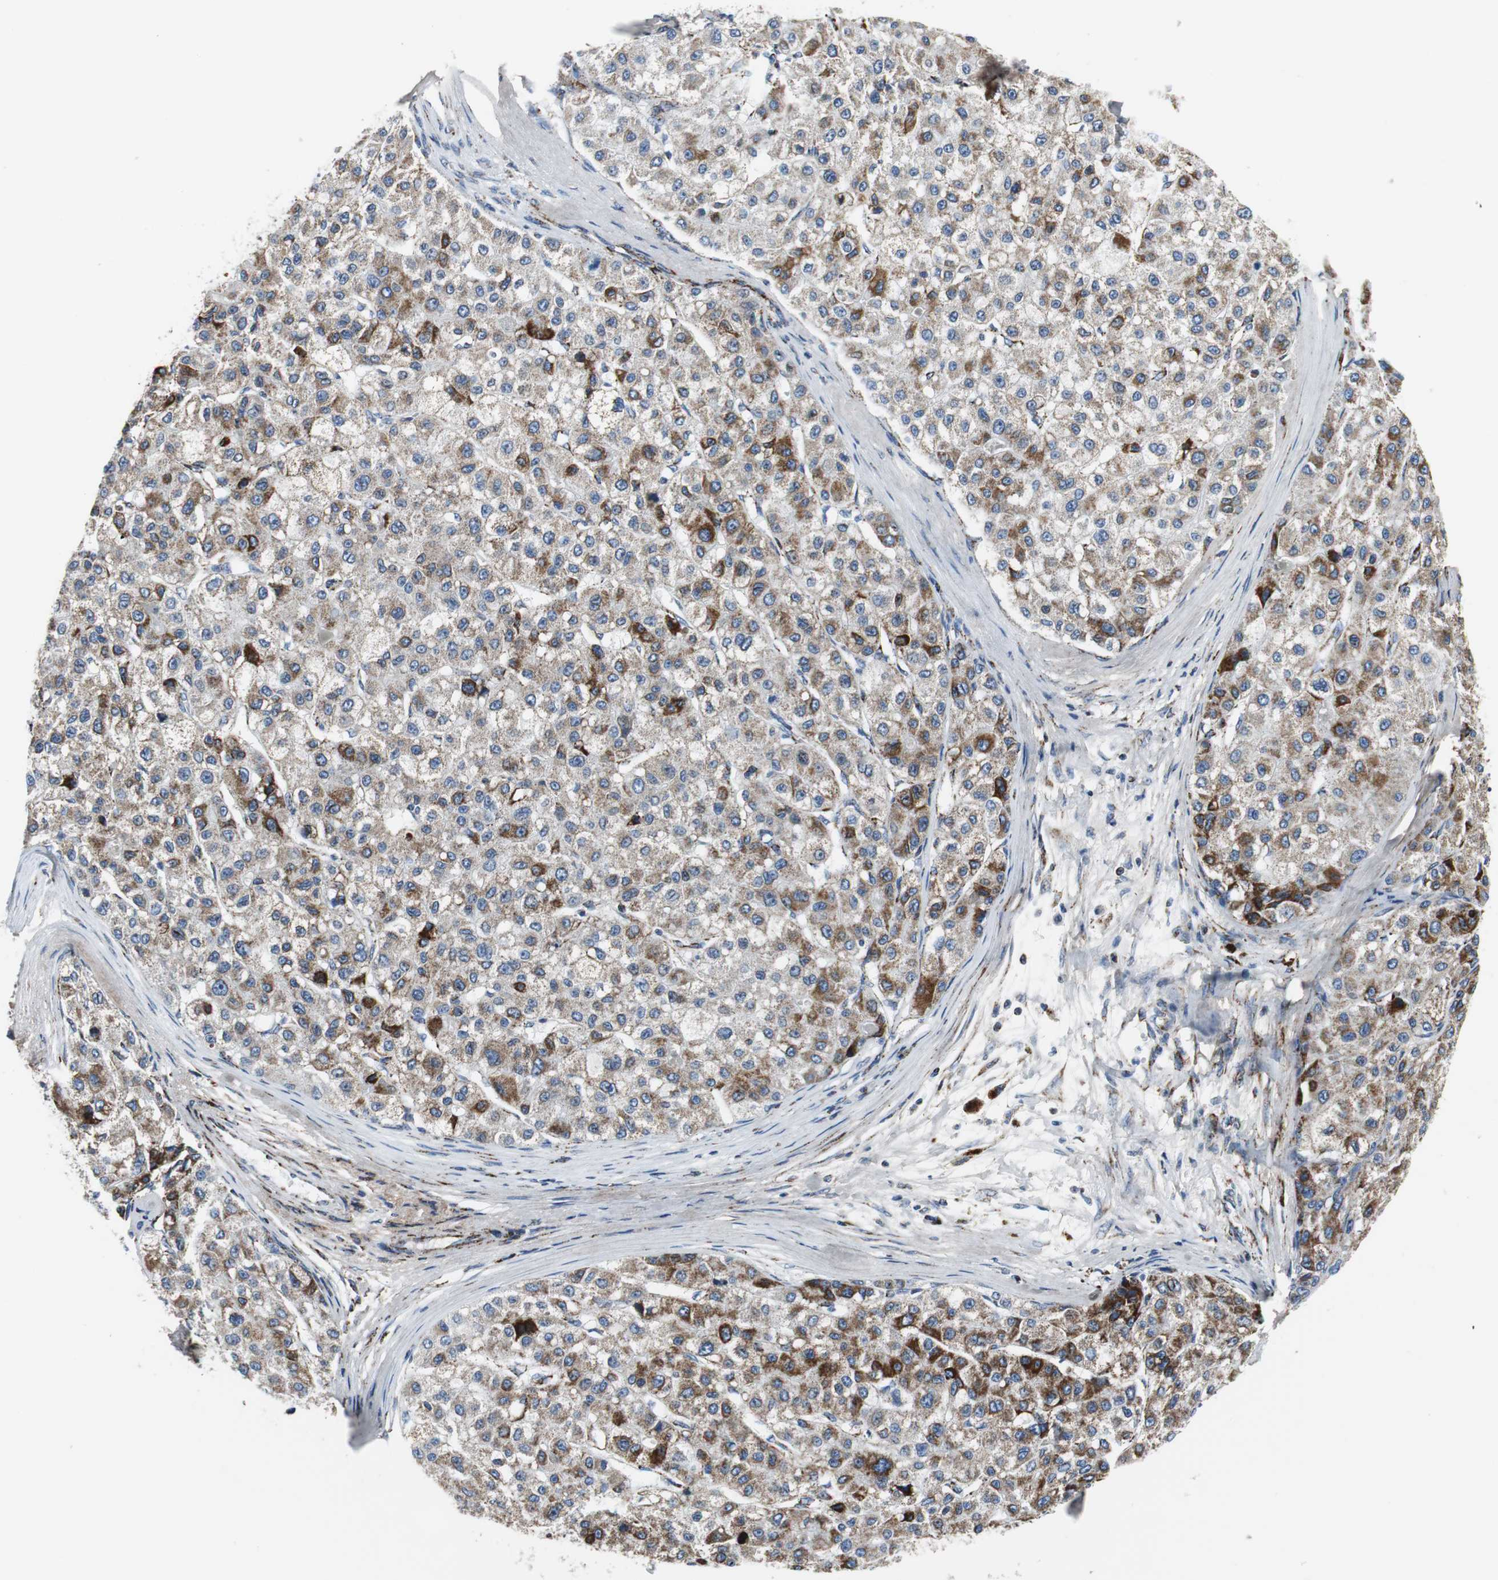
{"staining": {"intensity": "strong", "quantity": "<25%", "location": "cytoplasmic/membranous"}, "tissue": "liver cancer", "cell_type": "Tumor cells", "image_type": "cancer", "snomed": [{"axis": "morphology", "description": "Carcinoma, Hepatocellular, NOS"}, {"axis": "topography", "description": "Liver"}], "caption": "This is an image of immunohistochemistry staining of liver cancer, which shows strong expression in the cytoplasmic/membranous of tumor cells.", "gene": "C1QTNF7", "patient": {"sex": "male", "age": 80}}